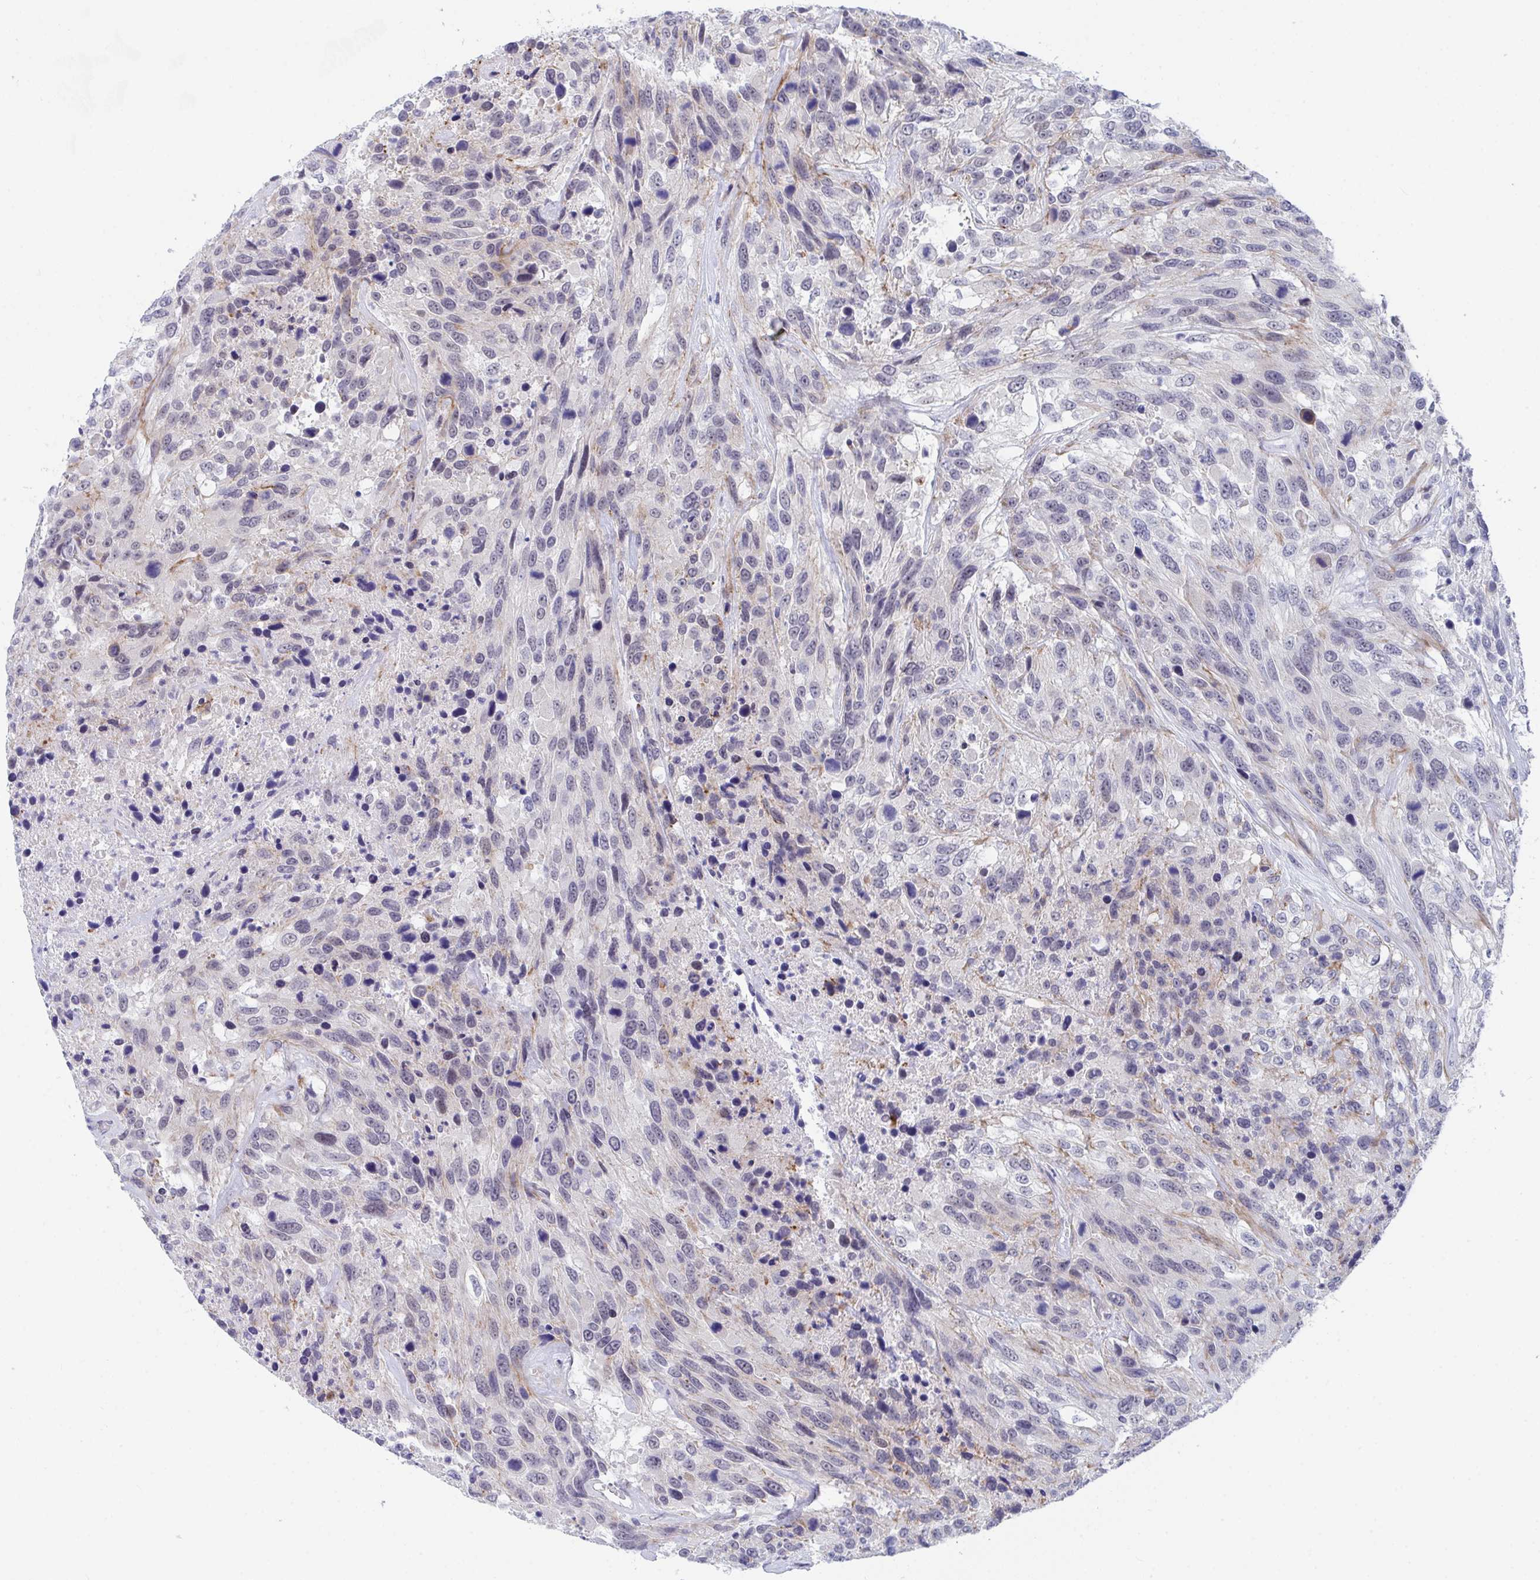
{"staining": {"intensity": "weak", "quantity": "25%-75%", "location": "cytoplasmic/membranous"}, "tissue": "urothelial cancer", "cell_type": "Tumor cells", "image_type": "cancer", "snomed": [{"axis": "morphology", "description": "Urothelial carcinoma, High grade"}, {"axis": "topography", "description": "Urinary bladder"}], "caption": "Tumor cells show low levels of weak cytoplasmic/membranous expression in about 25%-75% of cells in human urothelial cancer.", "gene": "DAOA", "patient": {"sex": "female", "age": 70}}